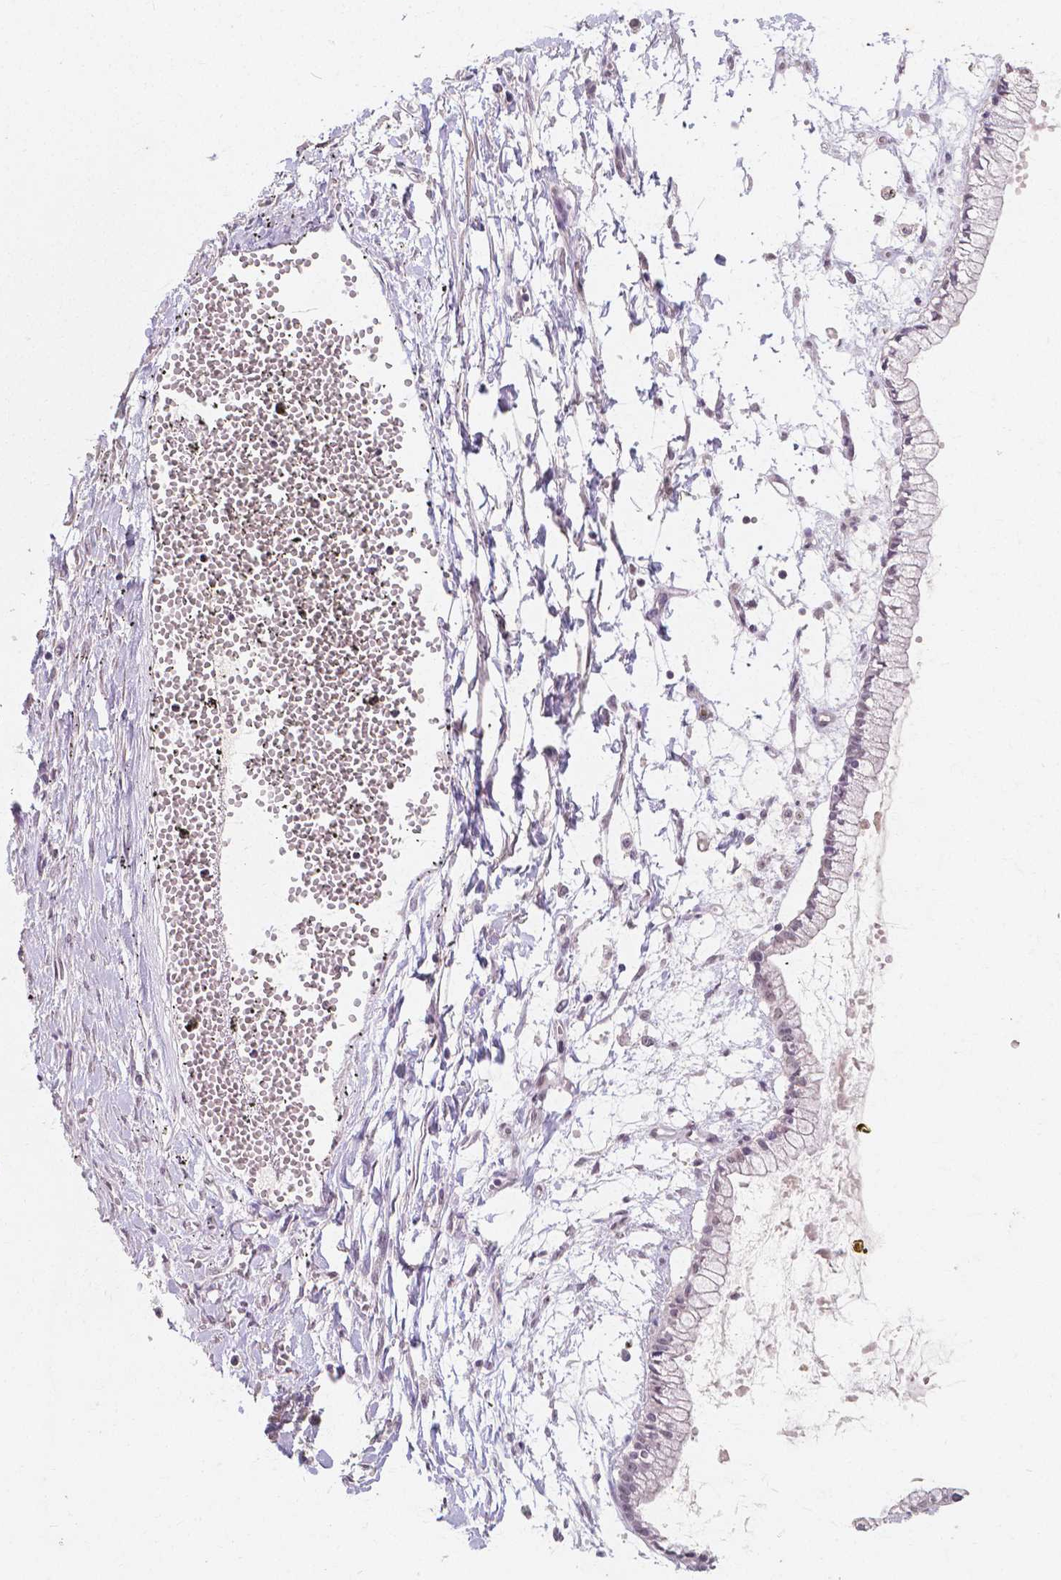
{"staining": {"intensity": "negative", "quantity": "none", "location": "none"}, "tissue": "ovarian cancer", "cell_type": "Tumor cells", "image_type": "cancer", "snomed": [{"axis": "morphology", "description": "Cystadenocarcinoma, mucinous, NOS"}, {"axis": "topography", "description": "Ovary"}], "caption": "Immunohistochemistry (IHC) photomicrograph of human ovarian mucinous cystadenocarcinoma stained for a protein (brown), which displays no positivity in tumor cells.", "gene": "NOLC1", "patient": {"sex": "female", "age": 67}}